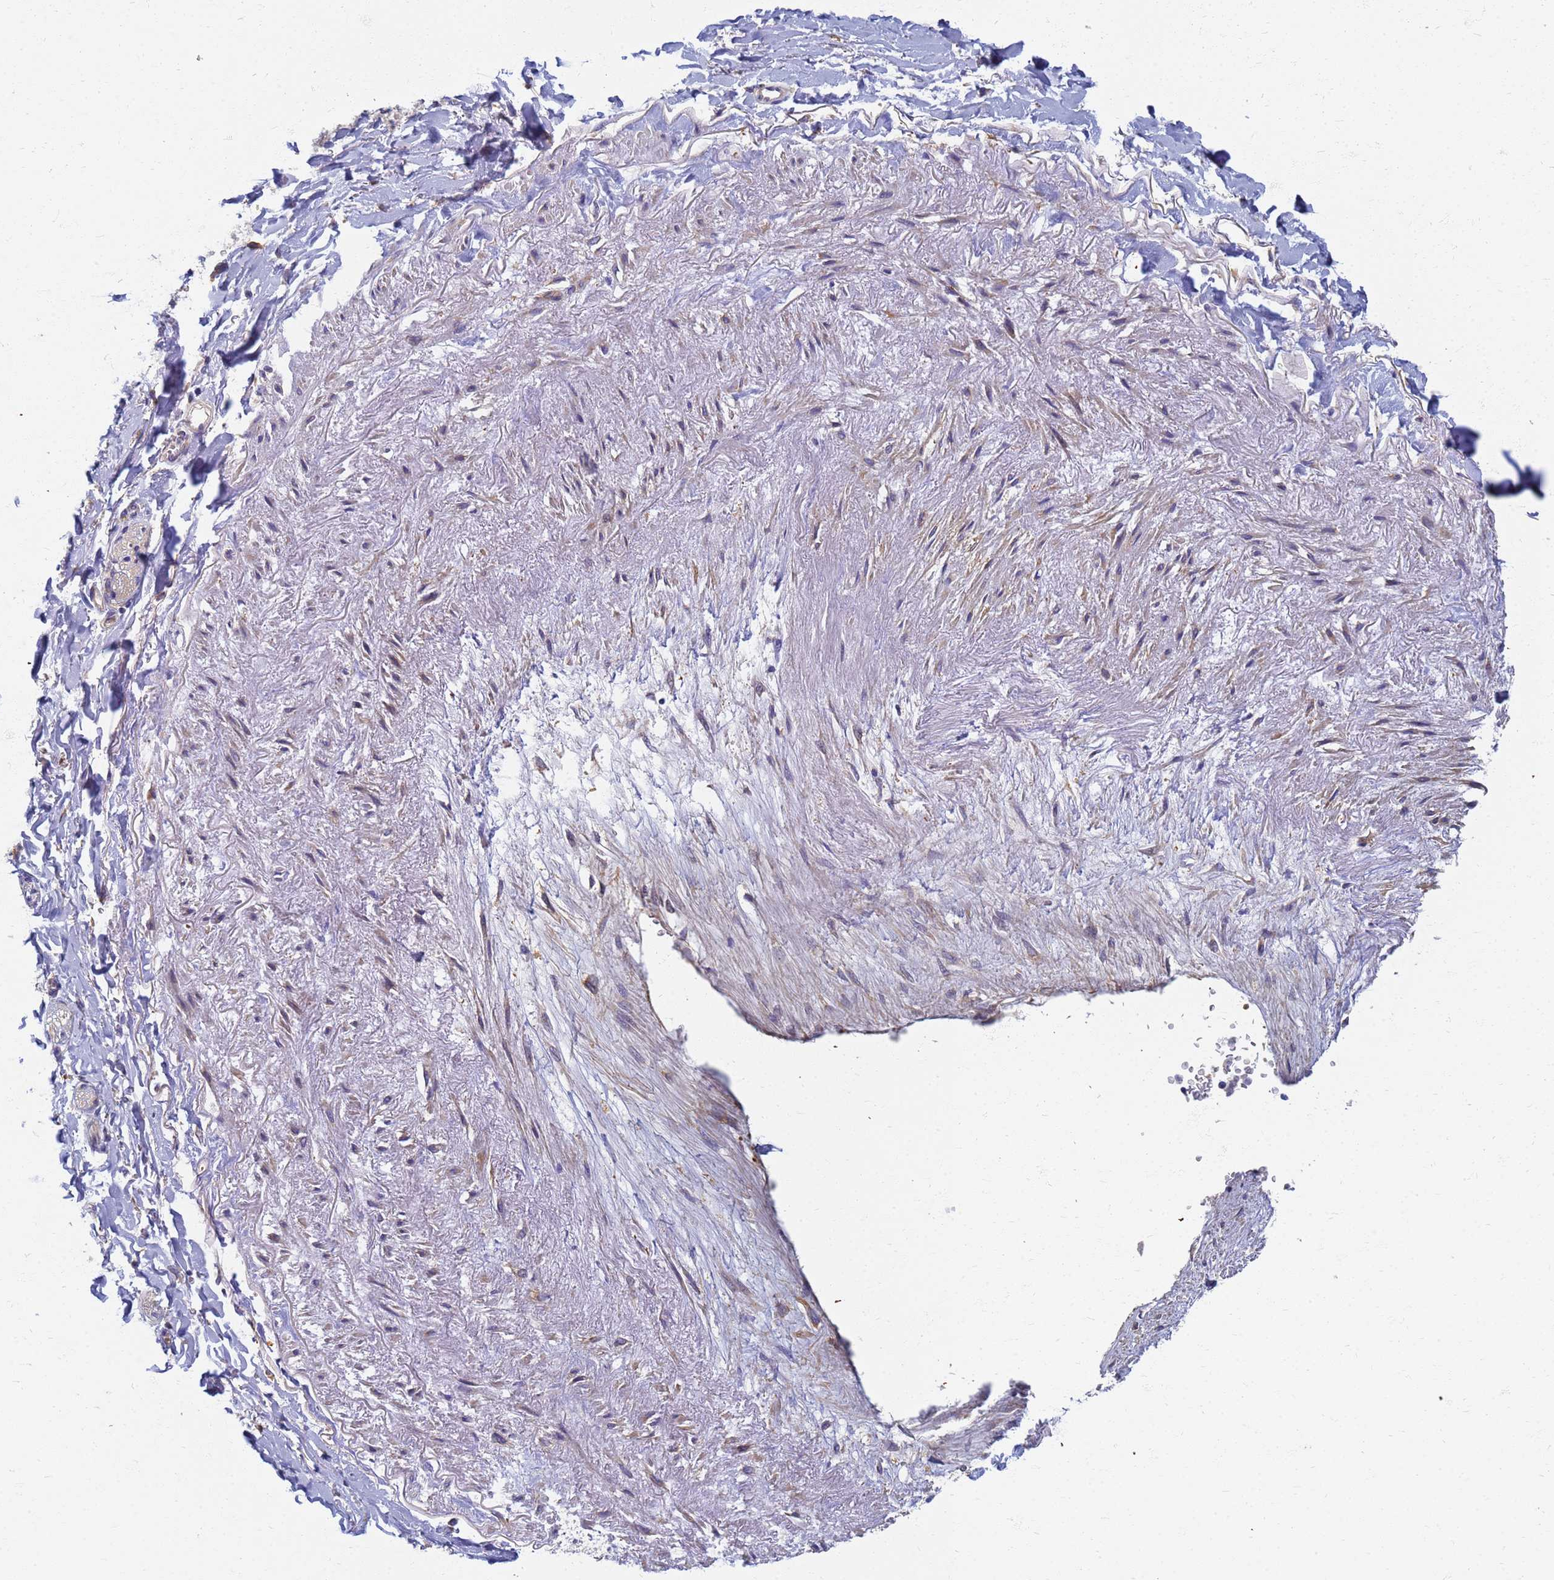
{"staining": {"intensity": "negative", "quantity": "none", "location": "none"}, "tissue": "adipose tissue", "cell_type": "Adipocytes", "image_type": "normal", "snomed": [{"axis": "morphology", "description": "Normal tissue, NOS"}, {"axis": "topography", "description": "Cartilage tissue"}], "caption": "The immunohistochemistry (IHC) histopathology image has no significant staining in adipocytes of adipose tissue. (DAB immunohistochemistry with hematoxylin counter stain).", "gene": "EEA1", "patient": {"sex": "male", "age": 73}}